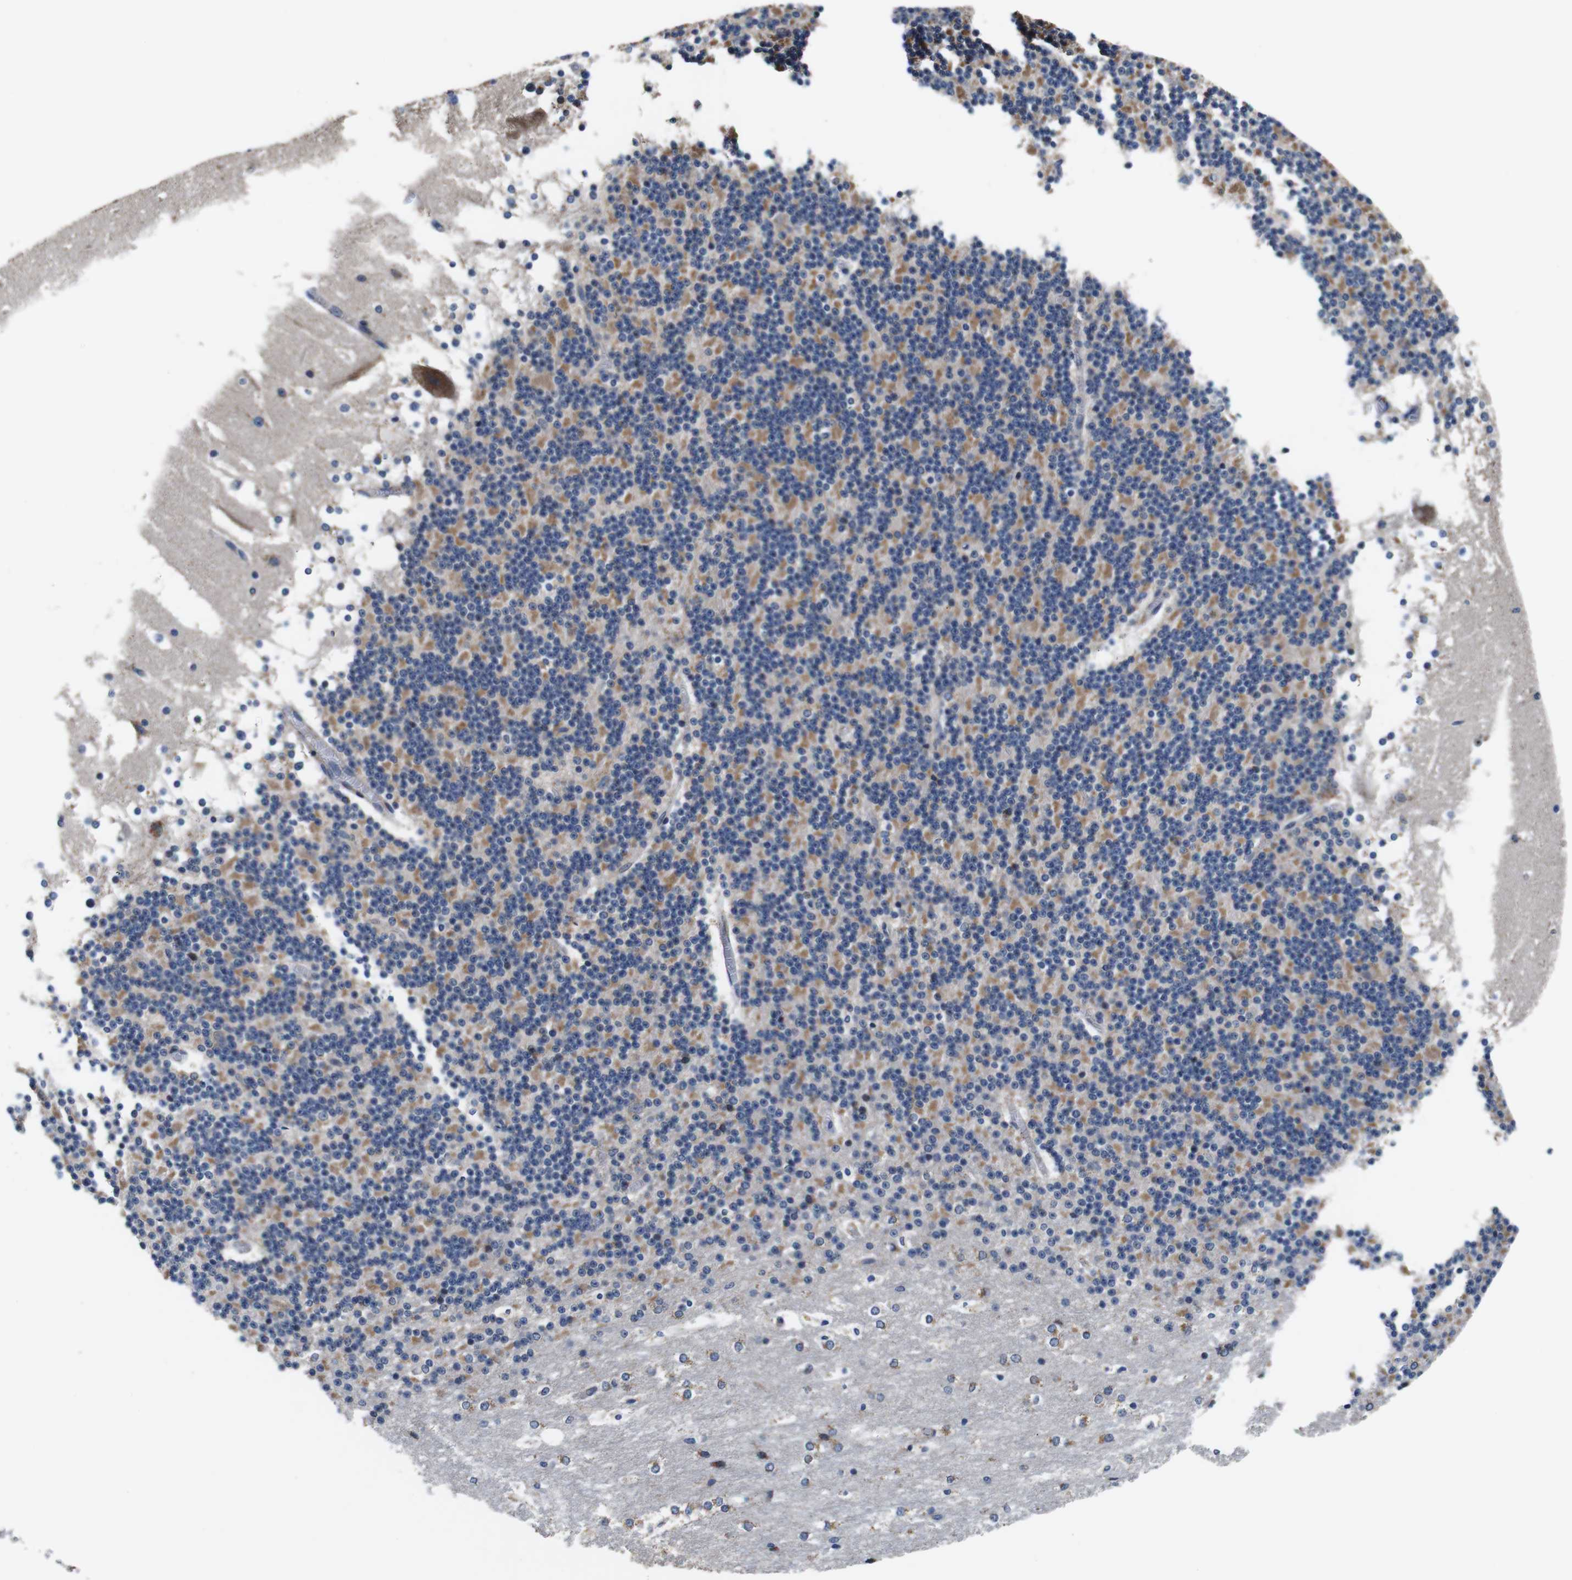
{"staining": {"intensity": "moderate", "quantity": ">75%", "location": "cytoplasmic/membranous"}, "tissue": "cerebellum", "cell_type": "Cells in granular layer", "image_type": "normal", "snomed": [{"axis": "morphology", "description": "Normal tissue, NOS"}, {"axis": "topography", "description": "Cerebellum"}], "caption": "Immunohistochemical staining of normal cerebellum shows moderate cytoplasmic/membranous protein positivity in approximately >75% of cells in granular layer.", "gene": "LRP4", "patient": {"sex": "female", "age": 19}}